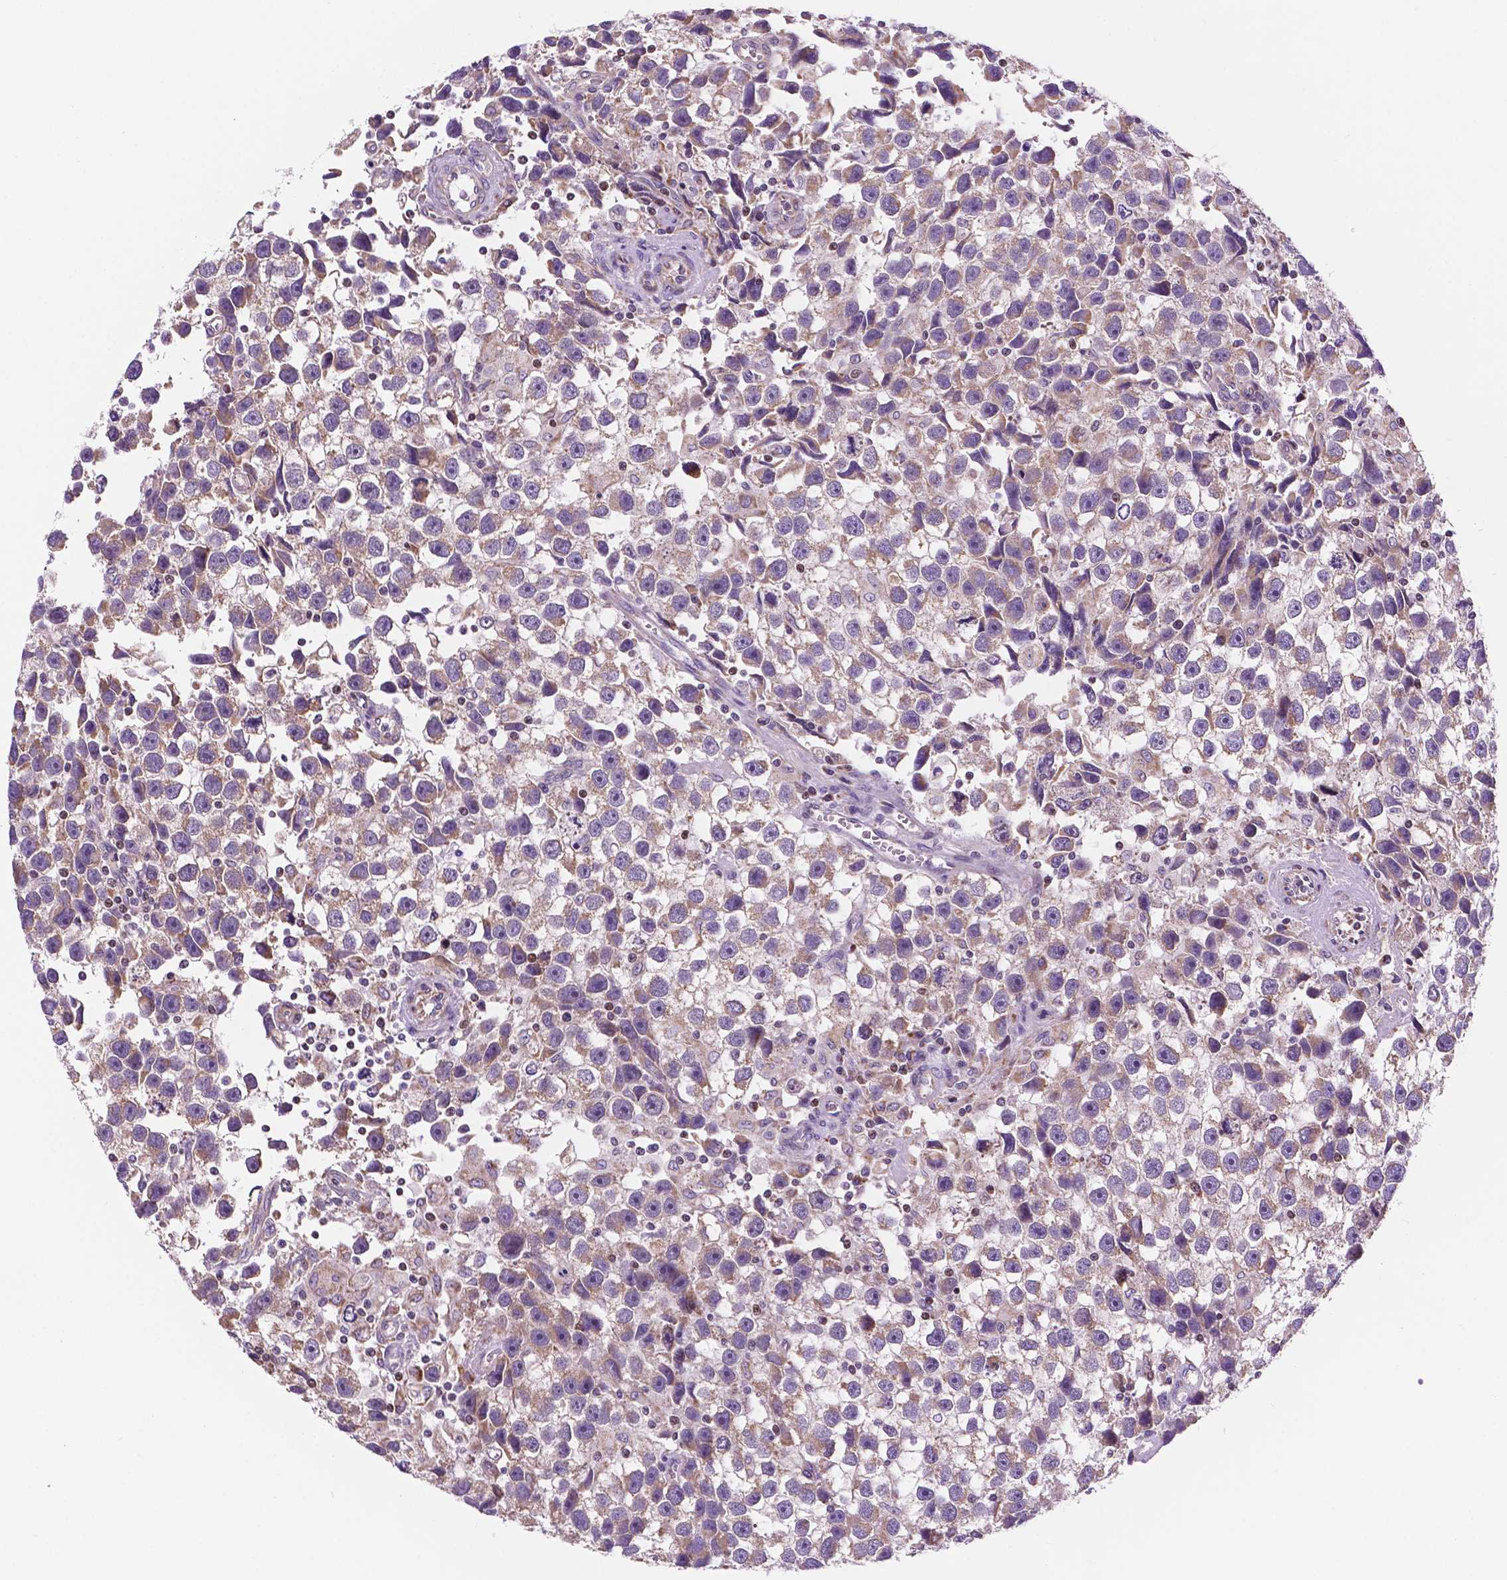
{"staining": {"intensity": "weak", "quantity": ">75%", "location": "cytoplasmic/membranous"}, "tissue": "testis cancer", "cell_type": "Tumor cells", "image_type": "cancer", "snomed": [{"axis": "morphology", "description": "Seminoma, NOS"}, {"axis": "topography", "description": "Testis"}], "caption": "Tumor cells show weak cytoplasmic/membranous expression in approximately >75% of cells in testis cancer (seminoma).", "gene": "GEMIN4", "patient": {"sex": "male", "age": 43}}